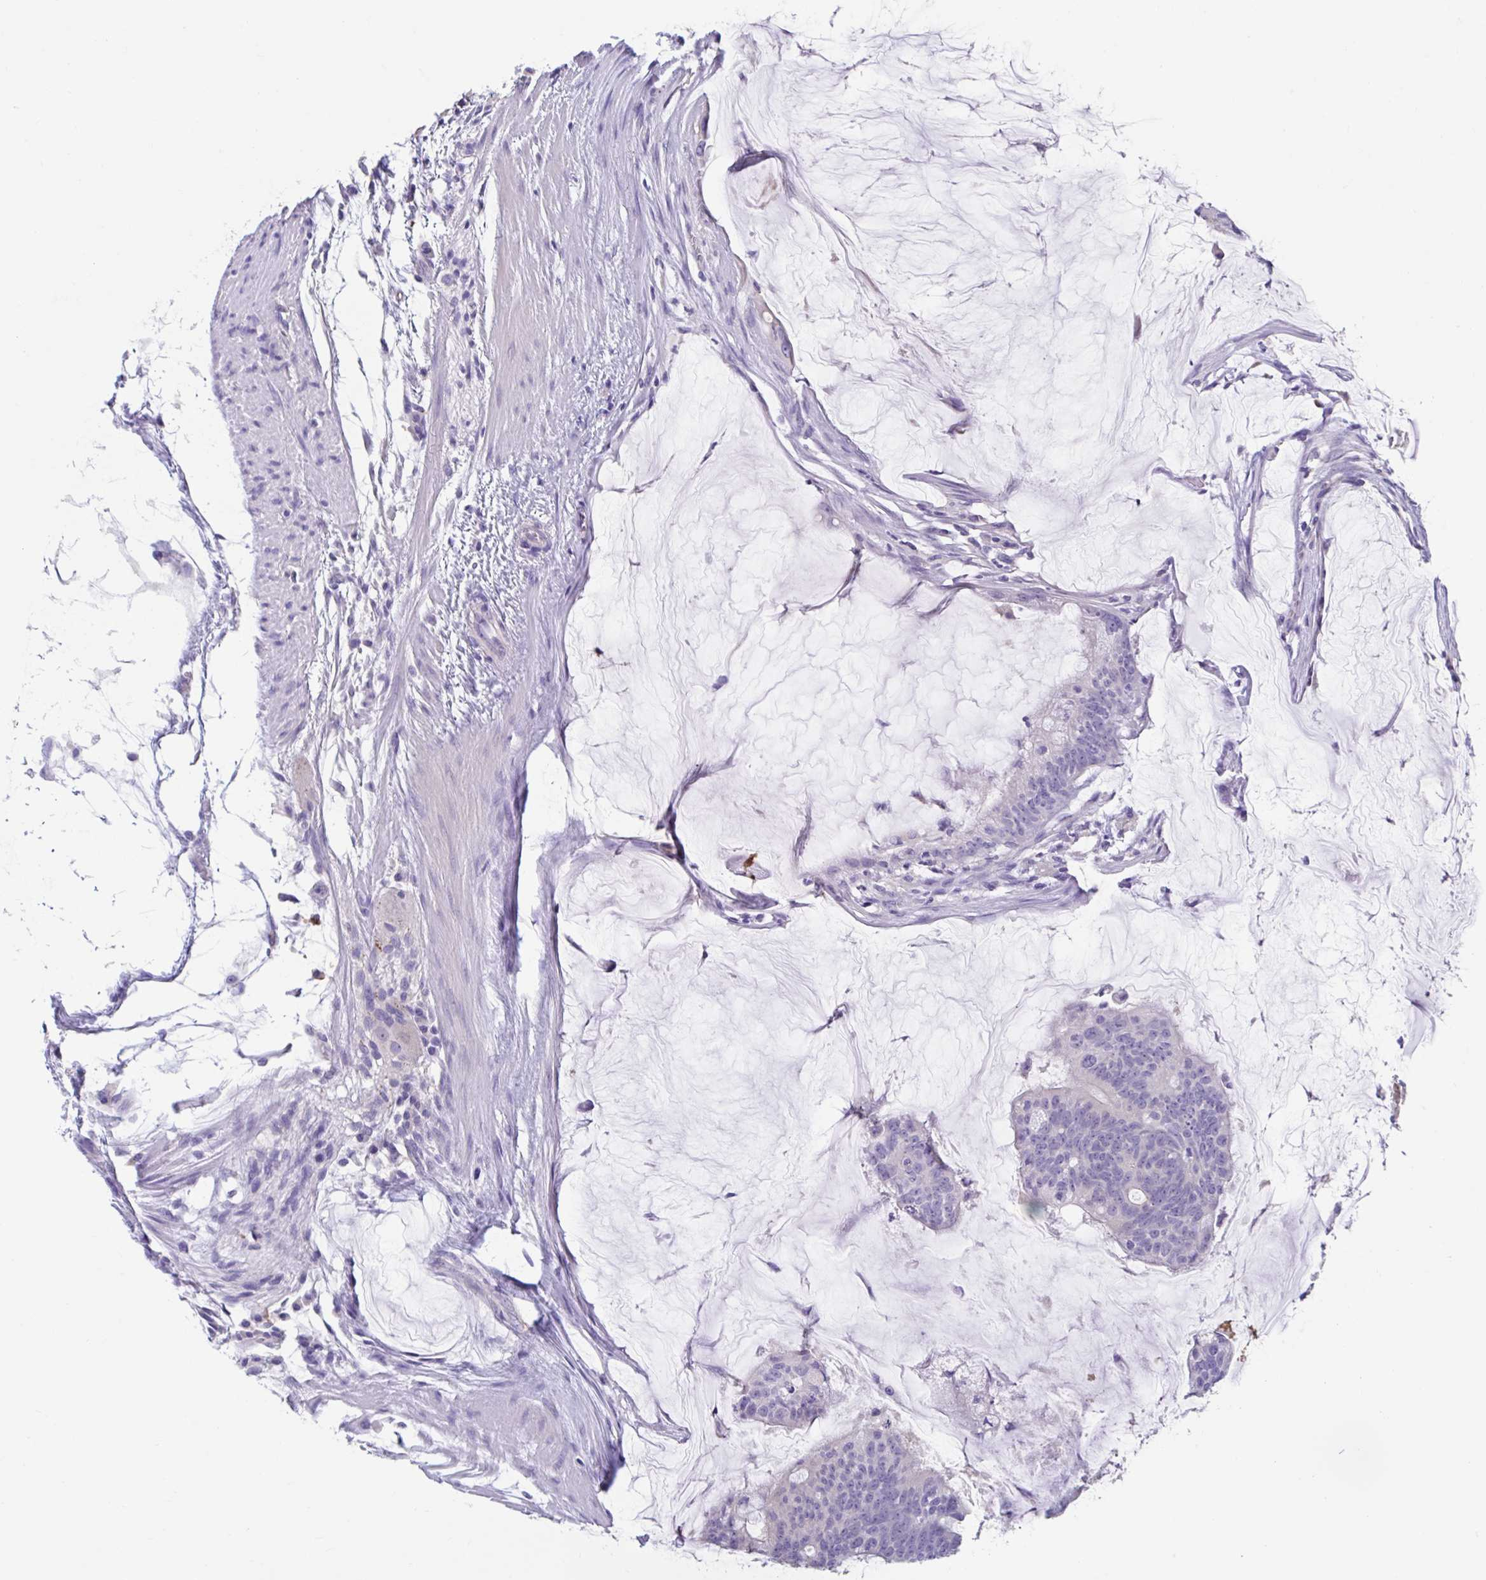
{"staining": {"intensity": "negative", "quantity": "none", "location": "none"}, "tissue": "colorectal cancer", "cell_type": "Tumor cells", "image_type": "cancer", "snomed": [{"axis": "morphology", "description": "Adenocarcinoma, NOS"}, {"axis": "topography", "description": "Colon"}], "caption": "Tumor cells show no significant protein positivity in adenocarcinoma (colorectal). (IHC, brightfield microscopy, high magnification).", "gene": "GPR162", "patient": {"sex": "male", "age": 62}}